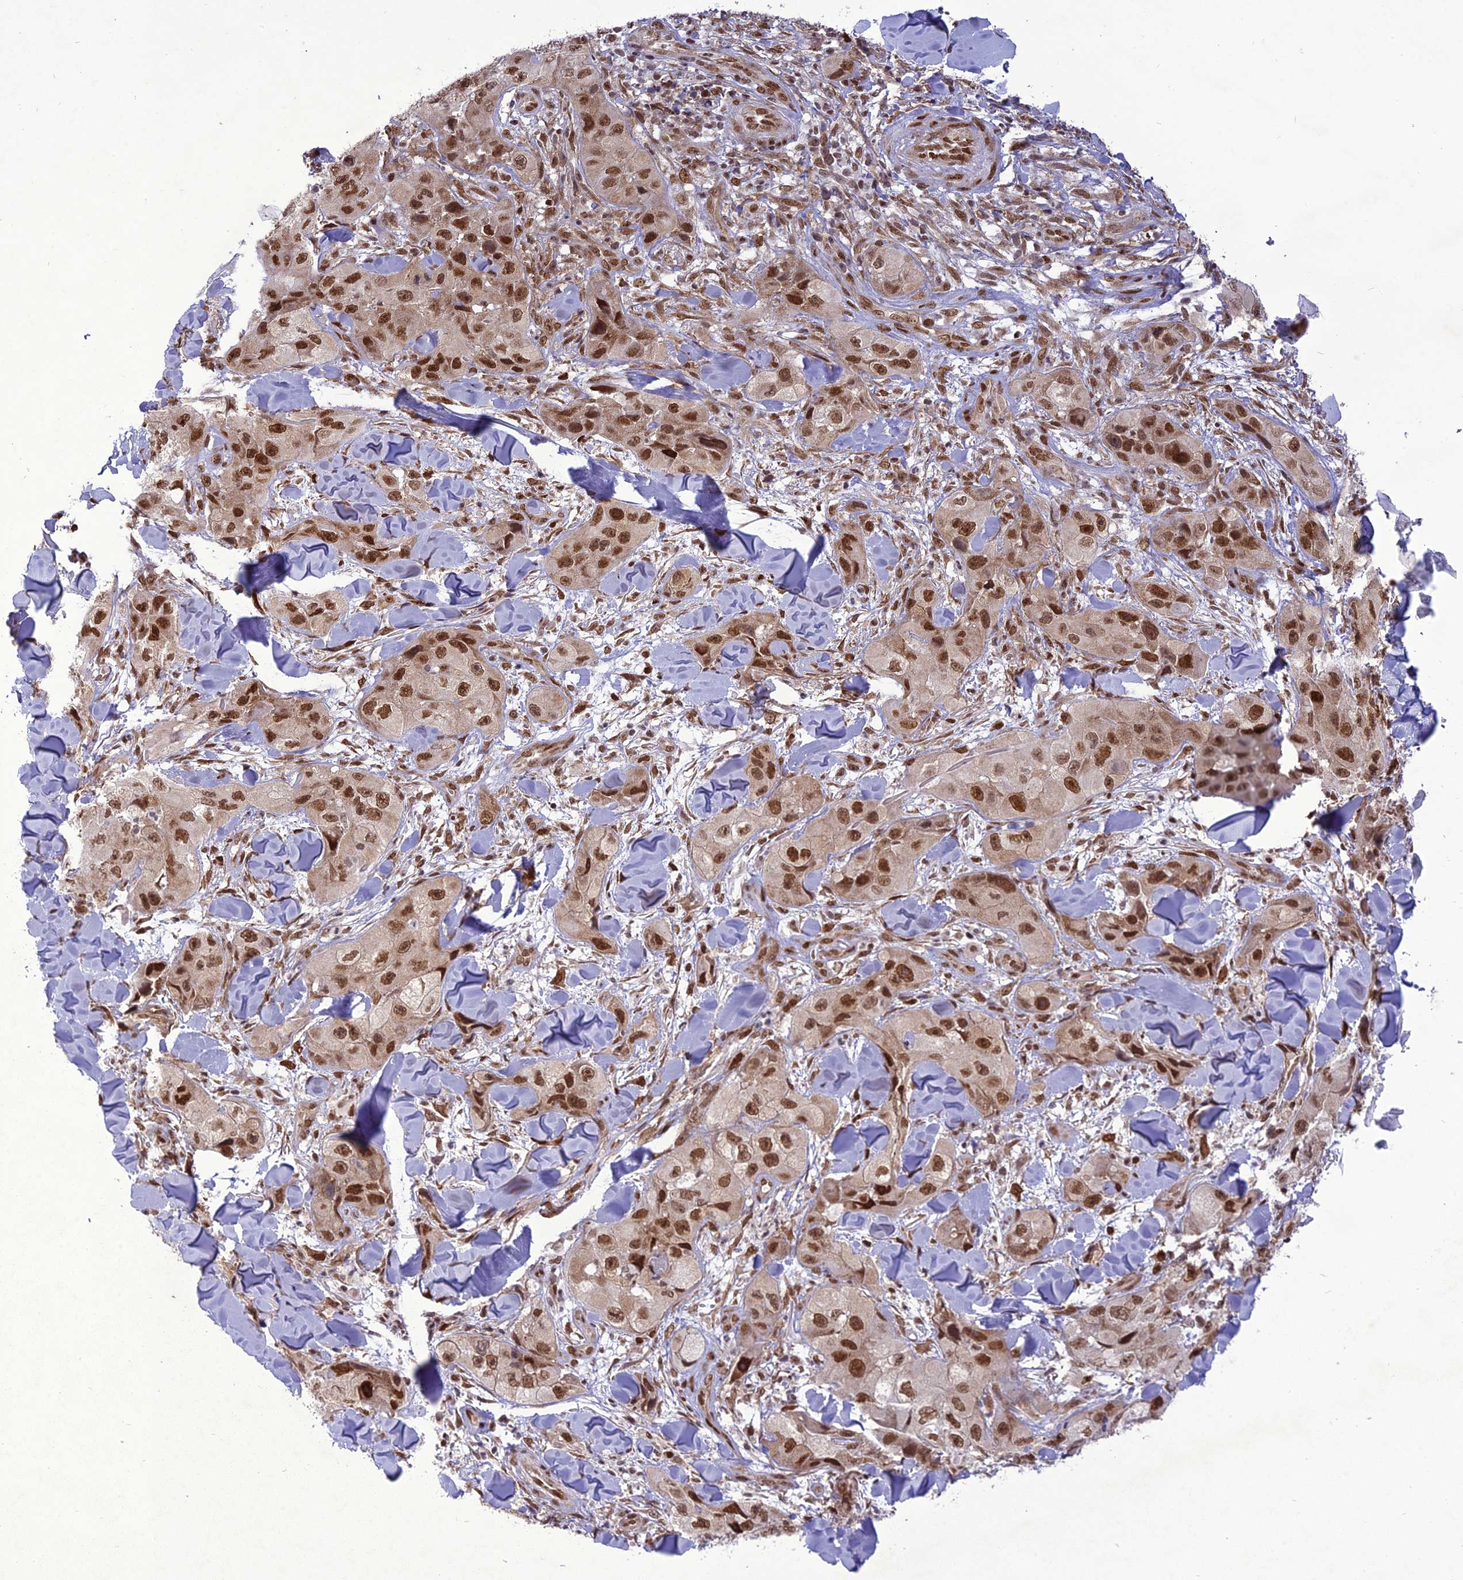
{"staining": {"intensity": "strong", "quantity": ">75%", "location": "nuclear"}, "tissue": "skin cancer", "cell_type": "Tumor cells", "image_type": "cancer", "snomed": [{"axis": "morphology", "description": "Squamous cell carcinoma, NOS"}, {"axis": "topography", "description": "Skin"}, {"axis": "topography", "description": "Subcutis"}], "caption": "Tumor cells exhibit high levels of strong nuclear expression in approximately >75% of cells in human squamous cell carcinoma (skin).", "gene": "DDX1", "patient": {"sex": "male", "age": 73}}